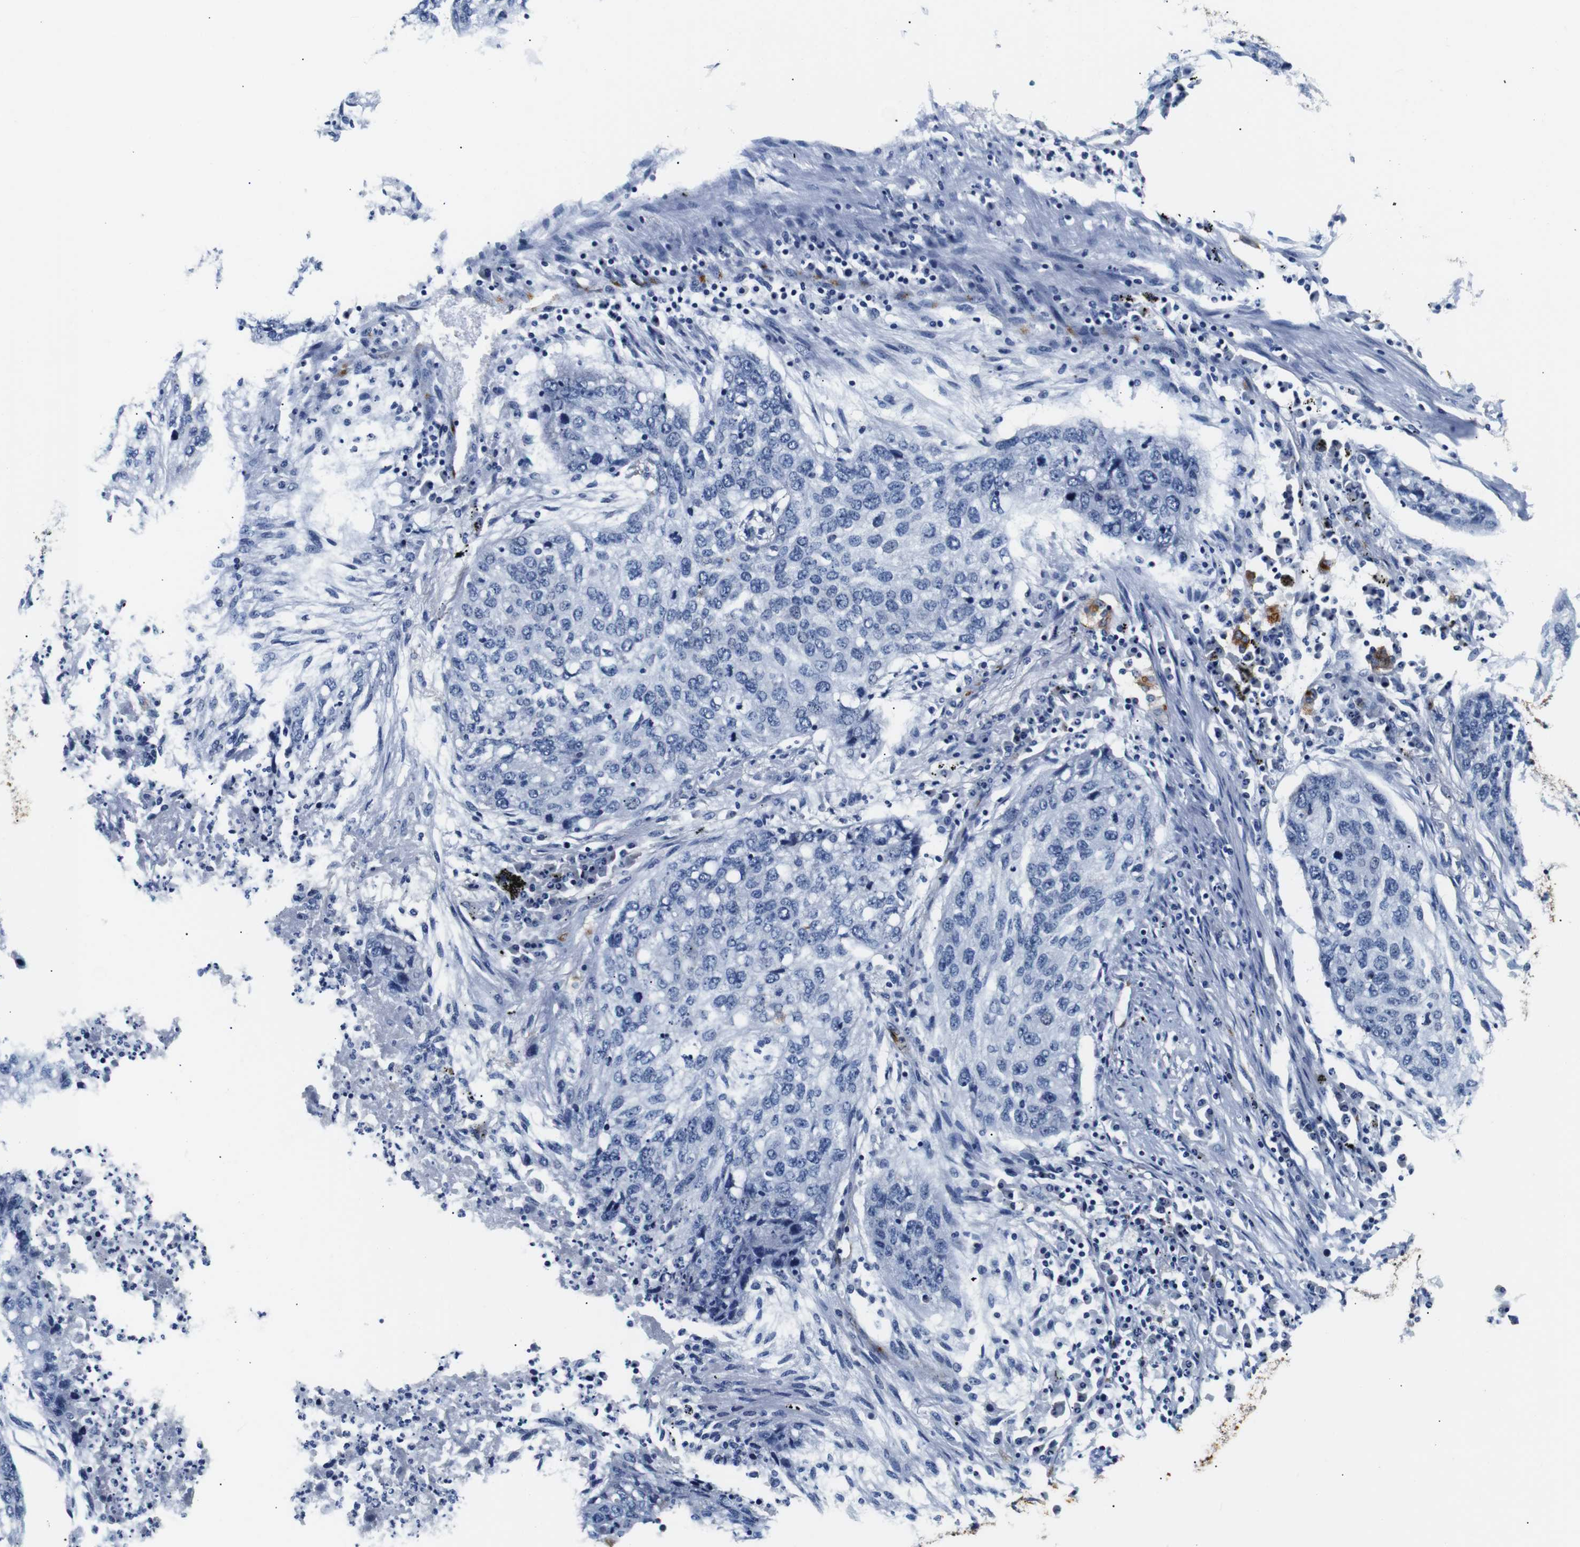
{"staining": {"intensity": "negative", "quantity": "none", "location": "none"}, "tissue": "lung cancer", "cell_type": "Tumor cells", "image_type": "cancer", "snomed": [{"axis": "morphology", "description": "Squamous cell carcinoma, NOS"}, {"axis": "topography", "description": "Lung"}], "caption": "Photomicrograph shows no significant protein staining in tumor cells of lung squamous cell carcinoma.", "gene": "MUC4", "patient": {"sex": "female", "age": 63}}